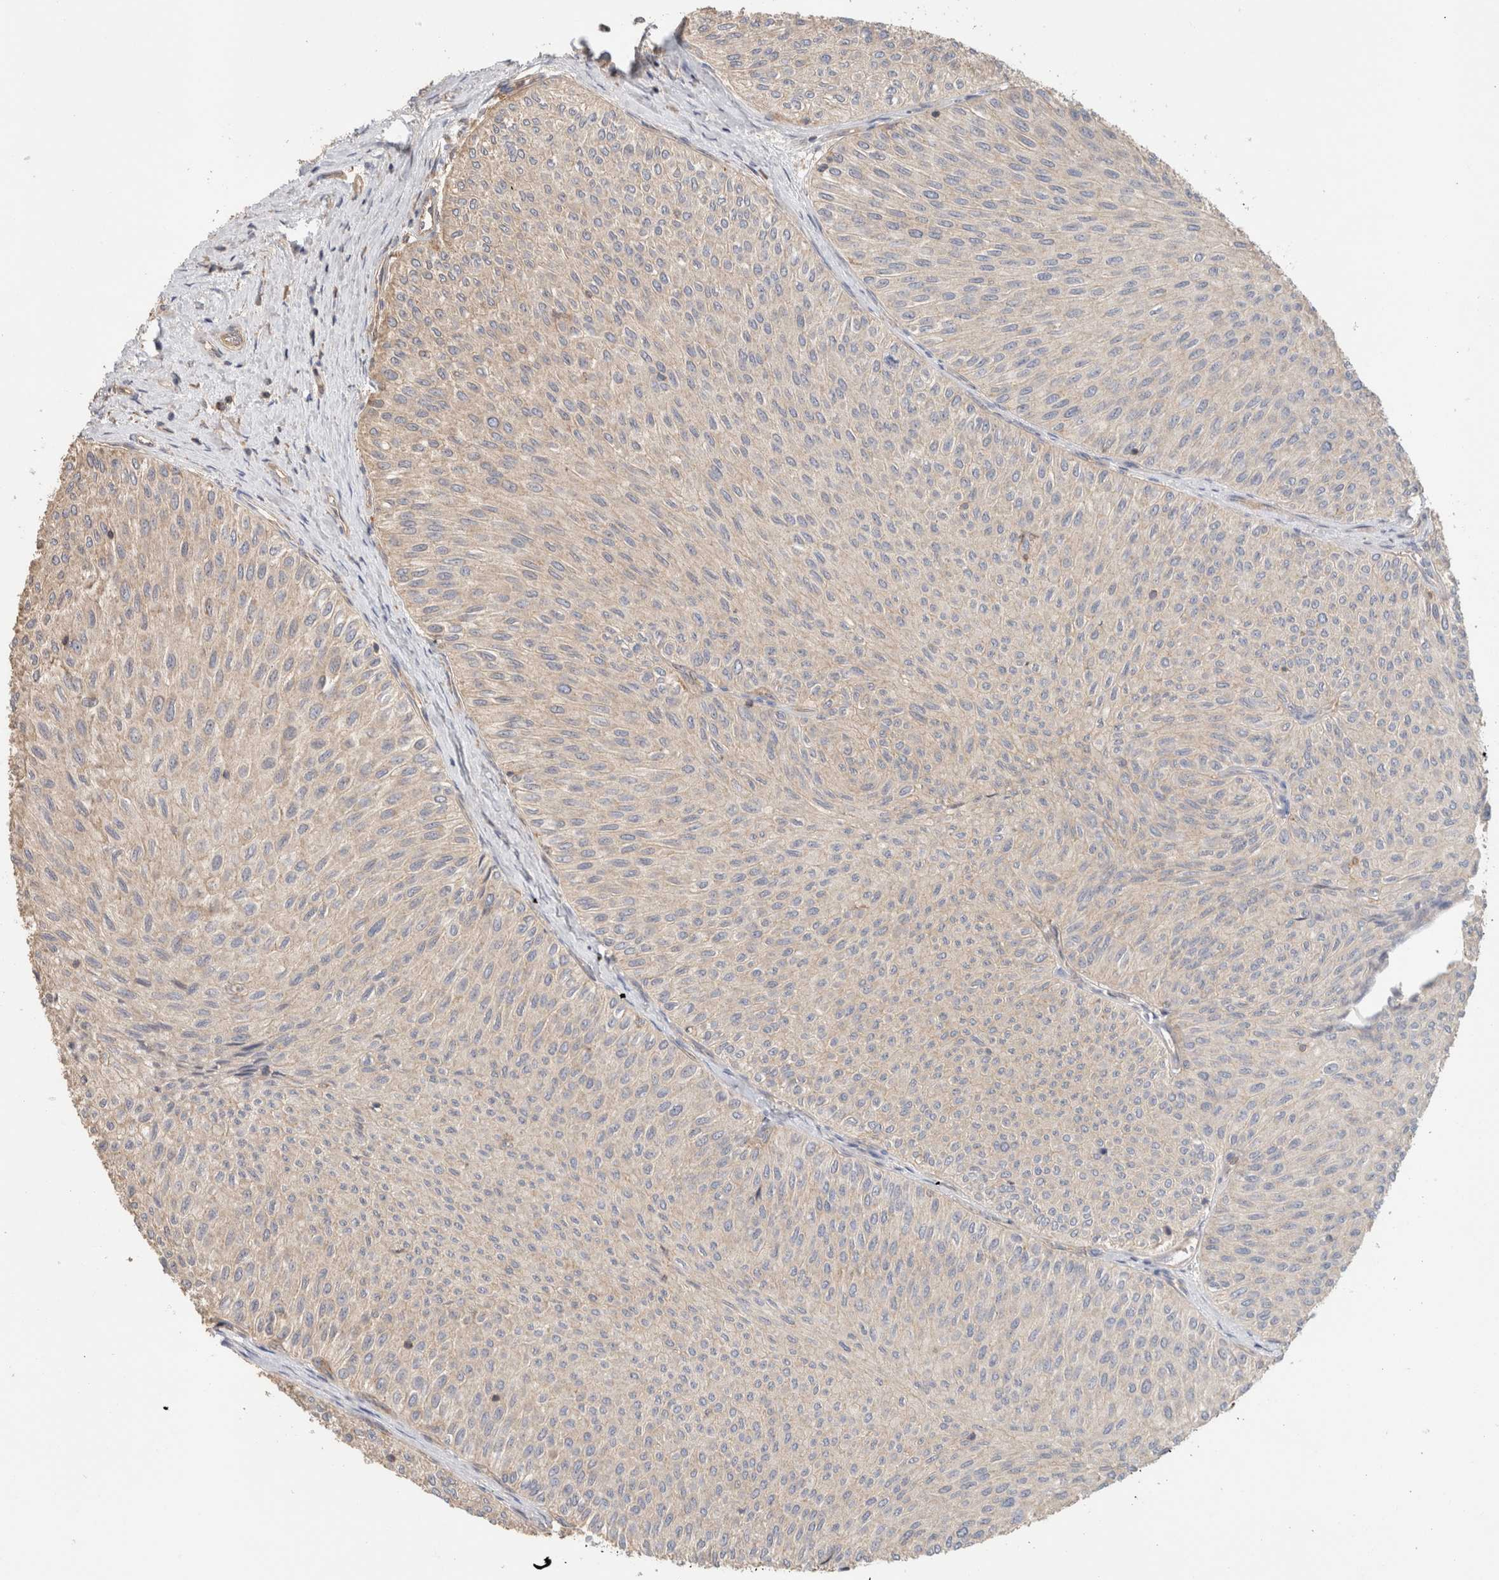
{"staining": {"intensity": "weak", "quantity": "<25%", "location": "cytoplasmic/membranous"}, "tissue": "urothelial cancer", "cell_type": "Tumor cells", "image_type": "cancer", "snomed": [{"axis": "morphology", "description": "Urothelial carcinoma, Low grade"}, {"axis": "topography", "description": "Urinary bladder"}], "caption": "Immunohistochemistry of human urothelial cancer shows no staining in tumor cells. (DAB immunohistochemistry (IHC) visualized using brightfield microscopy, high magnification).", "gene": "CFAP418", "patient": {"sex": "male", "age": 78}}